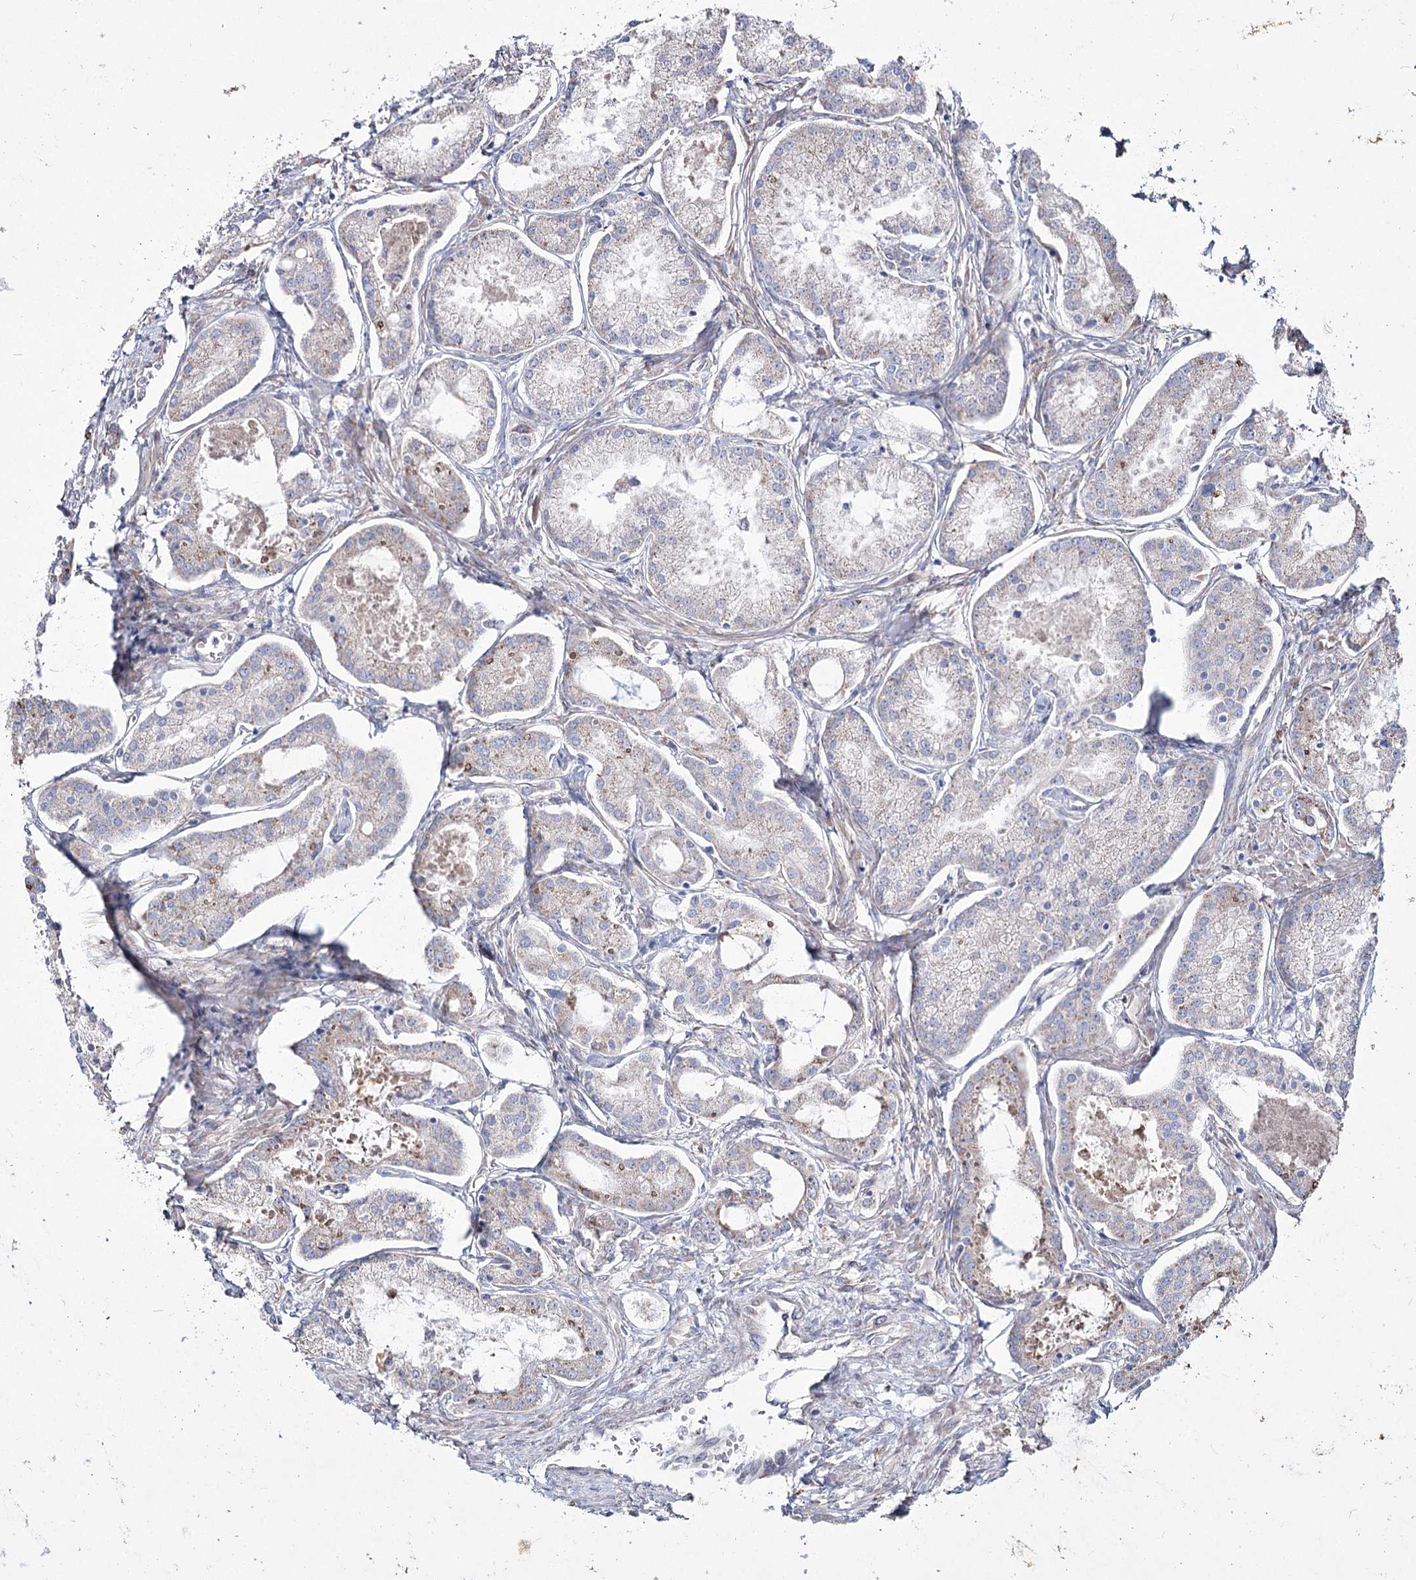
{"staining": {"intensity": "weak", "quantity": "25%-75%", "location": "cytoplasmic/membranous"}, "tissue": "prostate cancer", "cell_type": "Tumor cells", "image_type": "cancer", "snomed": [{"axis": "morphology", "description": "Adenocarcinoma, Low grade"}, {"axis": "topography", "description": "Prostate"}], "caption": "This is an image of immunohistochemistry staining of prostate cancer, which shows weak staining in the cytoplasmic/membranous of tumor cells.", "gene": "ME3", "patient": {"sex": "male", "age": 68}}